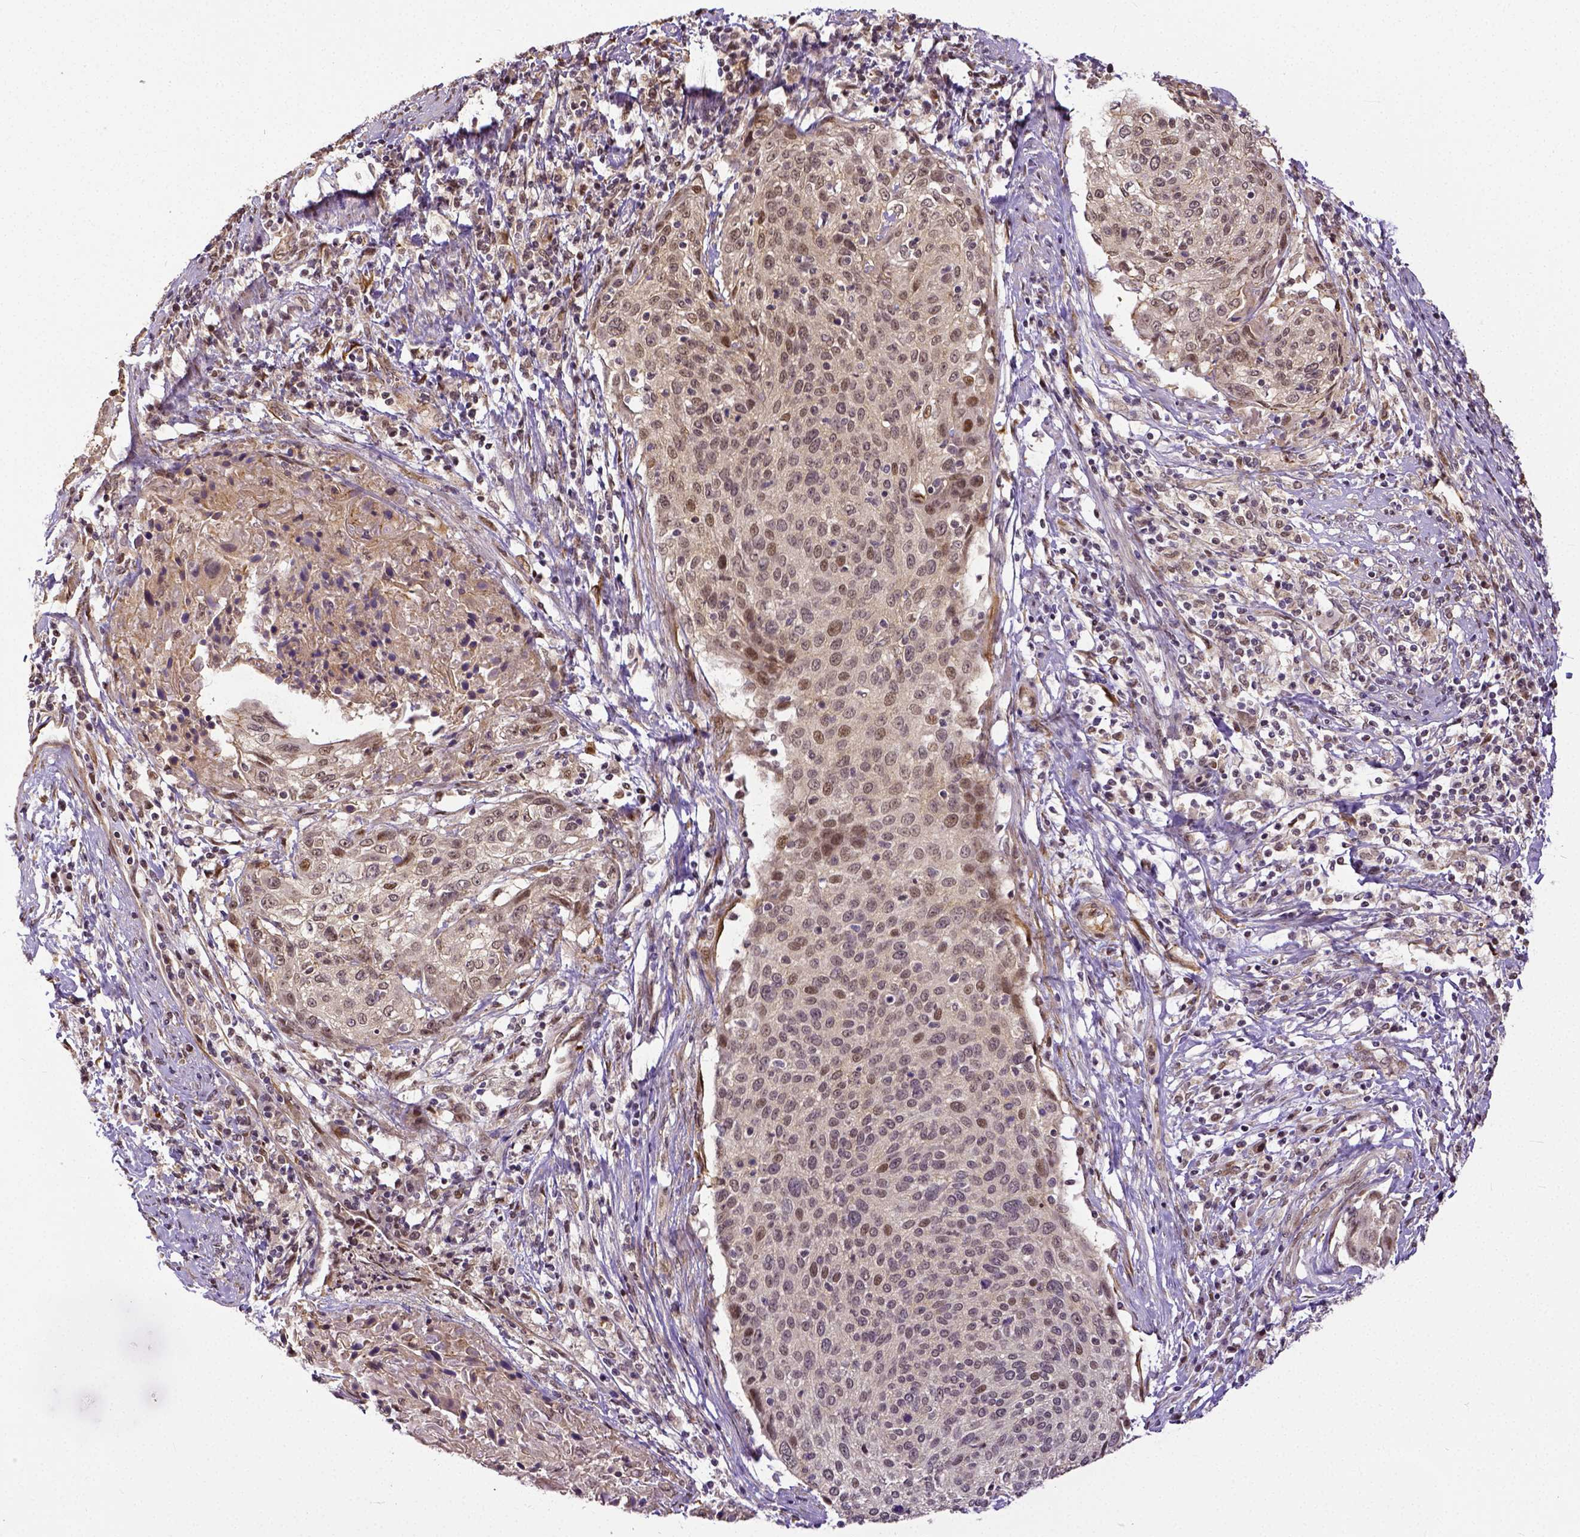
{"staining": {"intensity": "weak", "quantity": "25%-75%", "location": "nuclear"}, "tissue": "cervical cancer", "cell_type": "Tumor cells", "image_type": "cancer", "snomed": [{"axis": "morphology", "description": "Squamous cell carcinoma, NOS"}, {"axis": "topography", "description": "Cervix"}], "caption": "This micrograph shows cervical cancer (squamous cell carcinoma) stained with immunohistochemistry (IHC) to label a protein in brown. The nuclear of tumor cells show weak positivity for the protein. Nuclei are counter-stained blue.", "gene": "DICER1", "patient": {"sex": "female", "age": 31}}